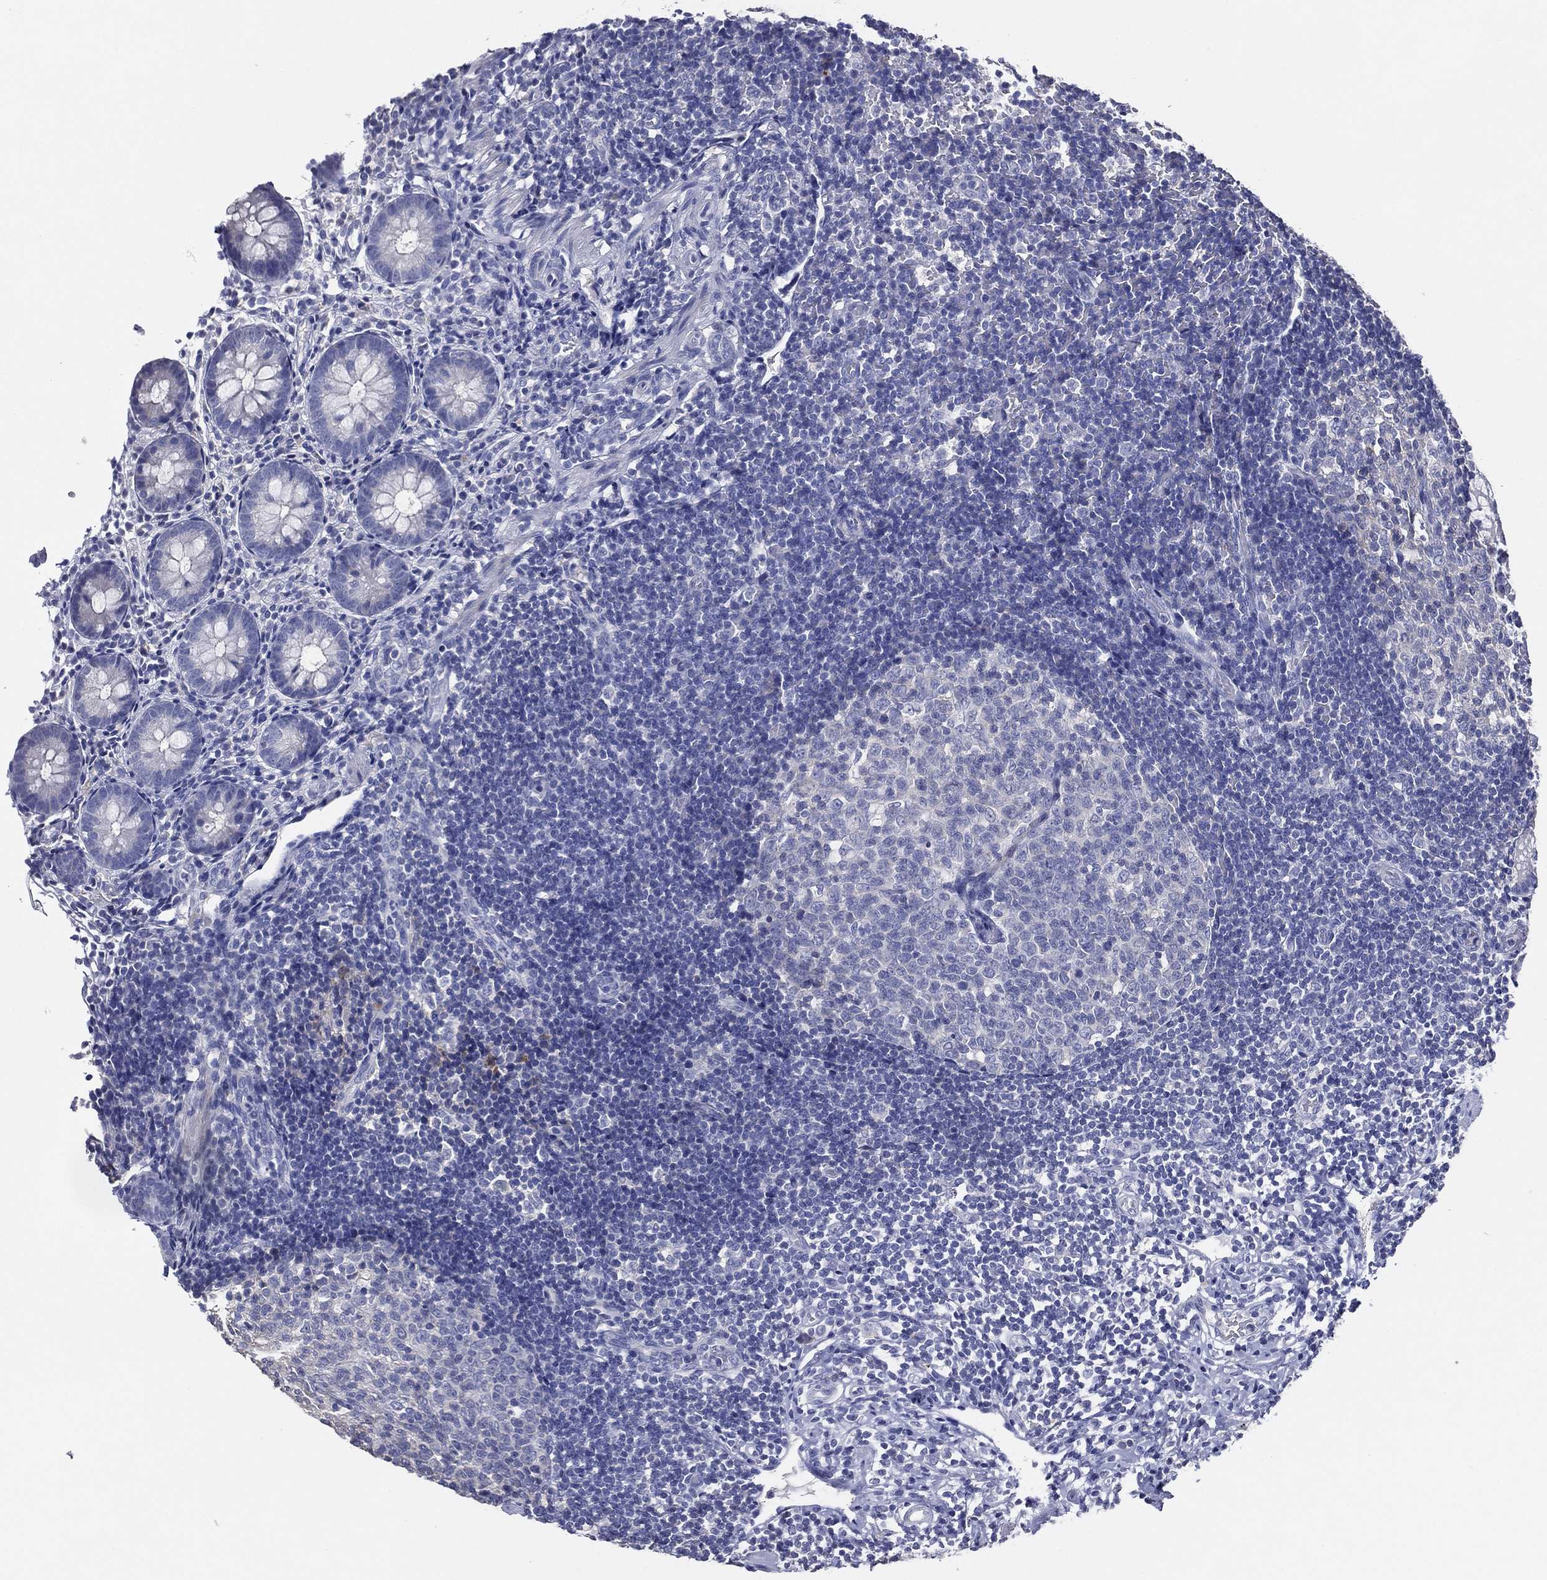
{"staining": {"intensity": "negative", "quantity": "none", "location": "none"}, "tissue": "appendix", "cell_type": "Glandular cells", "image_type": "normal", "snomed": [{"axis": "morphology", "description": "Normal tissue, NOS"}, {"axis": "topography", "description": "Appendix"}], "caption": "Immunohistochemistry of normal appendix exhibits no expression in glandular cells.", "gene": "TFAP2A", "patient": {"sex": "female", "age": 40}}